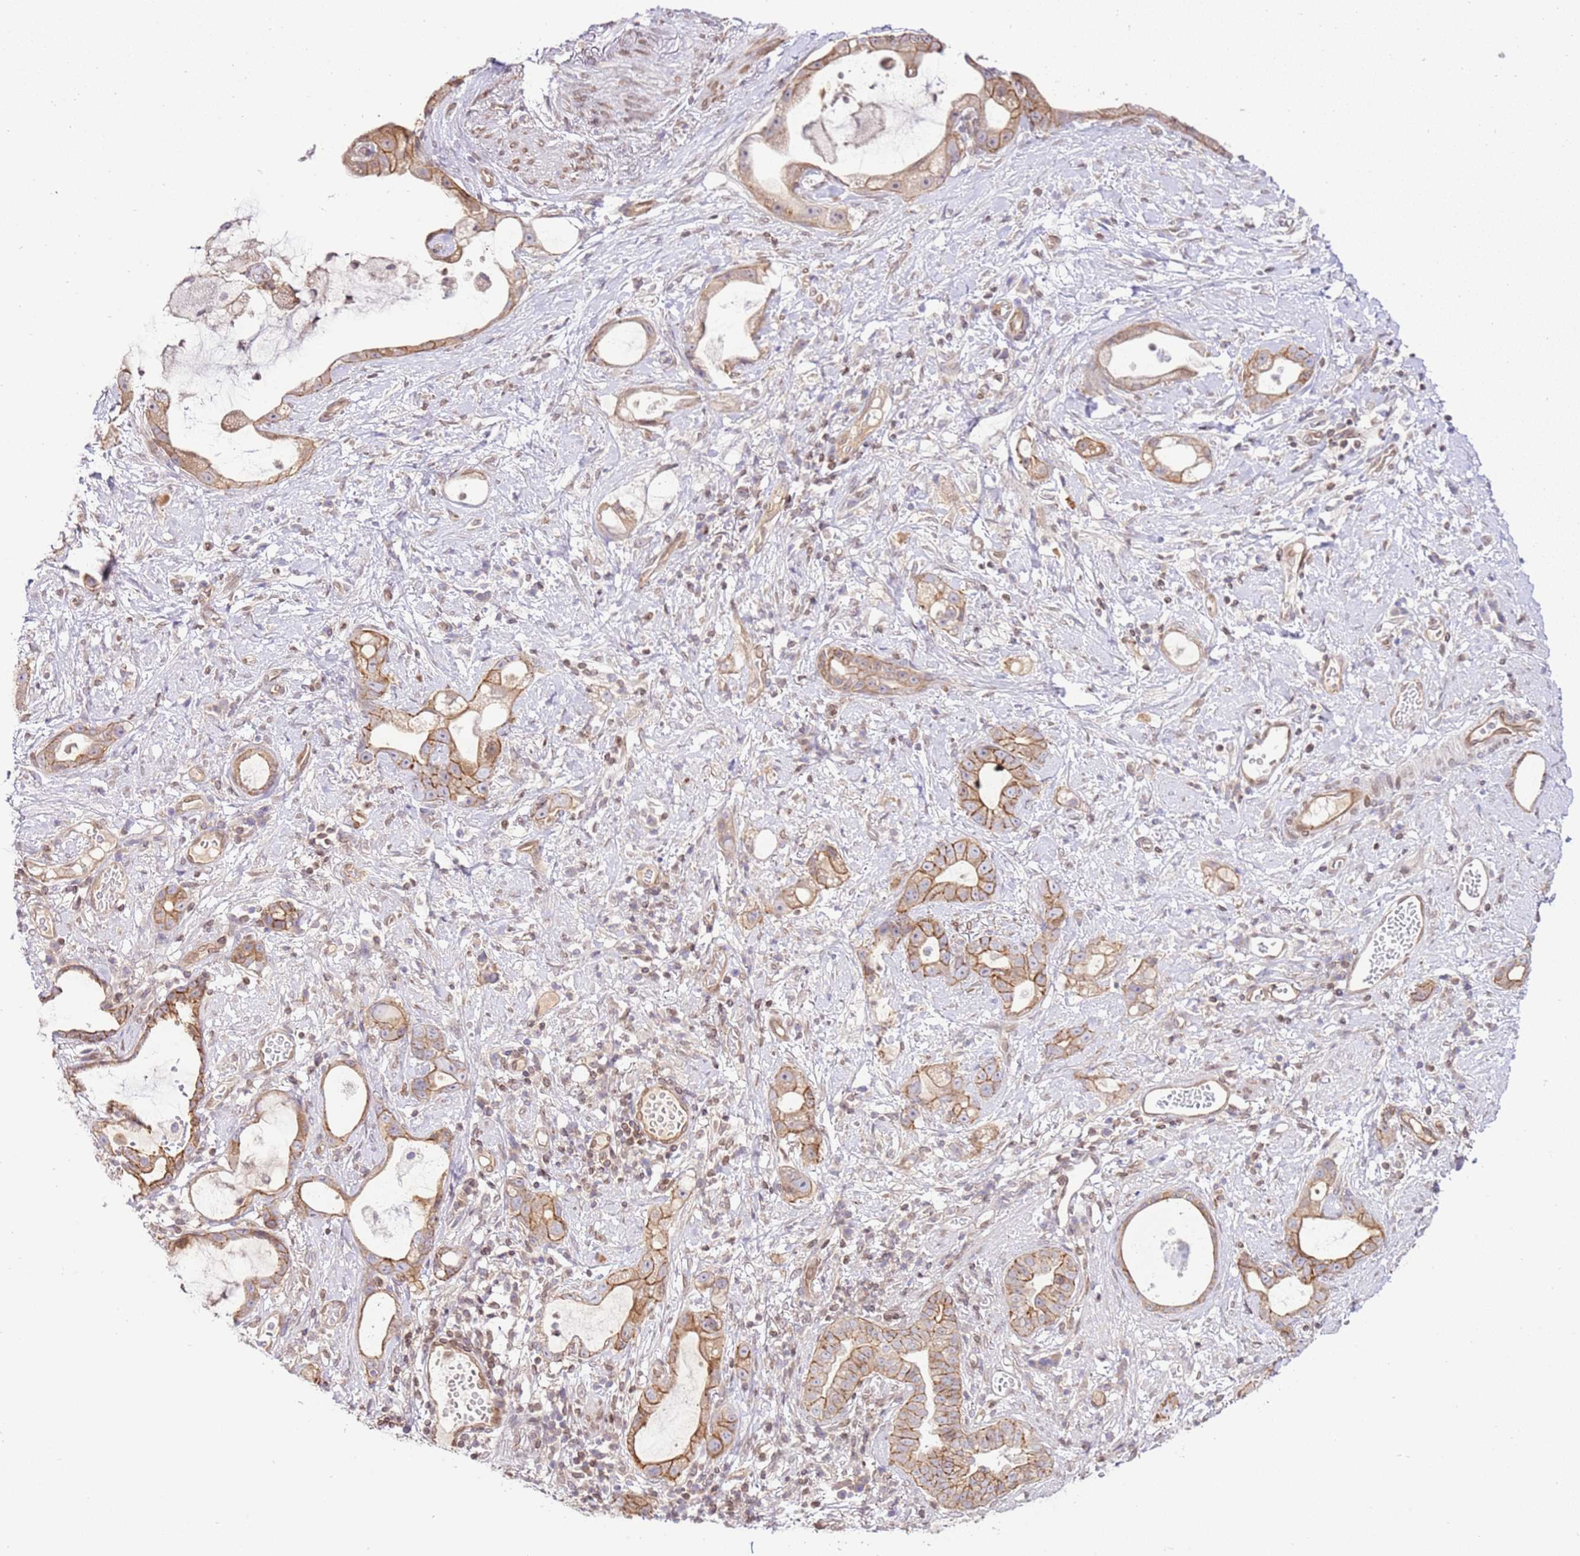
{"staining": {"intensity": "moderate", "quantity": ">75%", "location": "cytoplasmic/membranous"}, "tissue": "stomach cancer", "cell_type": "Tumor cells", "image_type": "cancer", "snomed": [{"axis": "morphology", "description": "Adenocarcinoma, NOS"}, {"axis": "topography", "description": "Stomach"}], "caption": "High-power microscopy captured an immunohistochemistry histopathology image of stomach cancer (adenocarcinoma), revealing moderate cytoplasmic/membranous positivity in about >75% of tumor cells.", "gene": "TRIM37", "patient": {"sex": "male", "age": 55}}